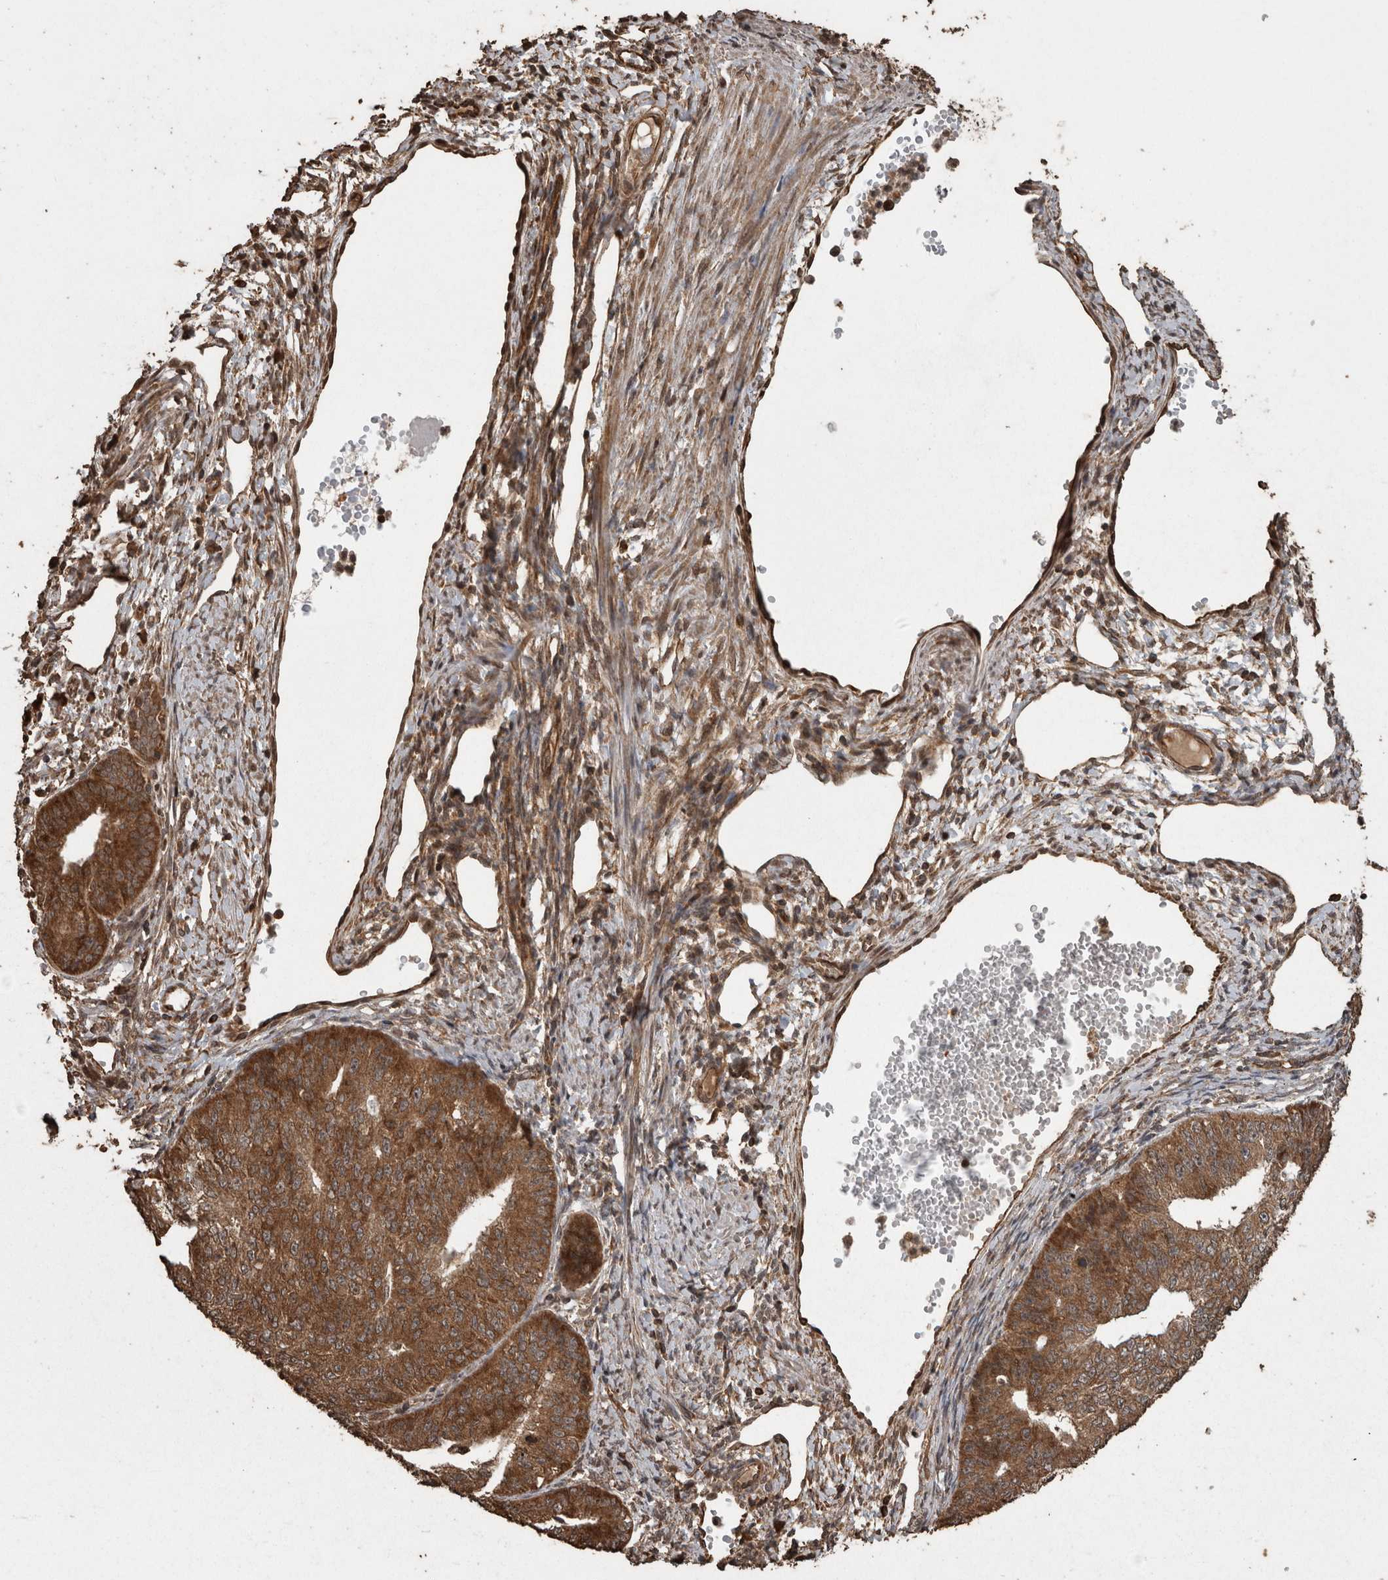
{"staining": {"intensity": "strong", "quantity": ">75%", "location": "cytoplasmic/membranous"}, "tissue": "endometrial cancer", "cell_type": "Tumor cells", "image_type": "cancer", "snomed": [{"axis": "morphology", "description": "Adenocarcinoma, NOS"}, {"axis": "topography", "description": "Endometrium"}], "caption": "A micrograph of endometrial cancer (adenocarcinoma) stained for a protein displays strong cytoplasmic/membranous brown staining in tumor cells.", "gene": "PINK1", "patient": {"sex": "female", "age": 32}}